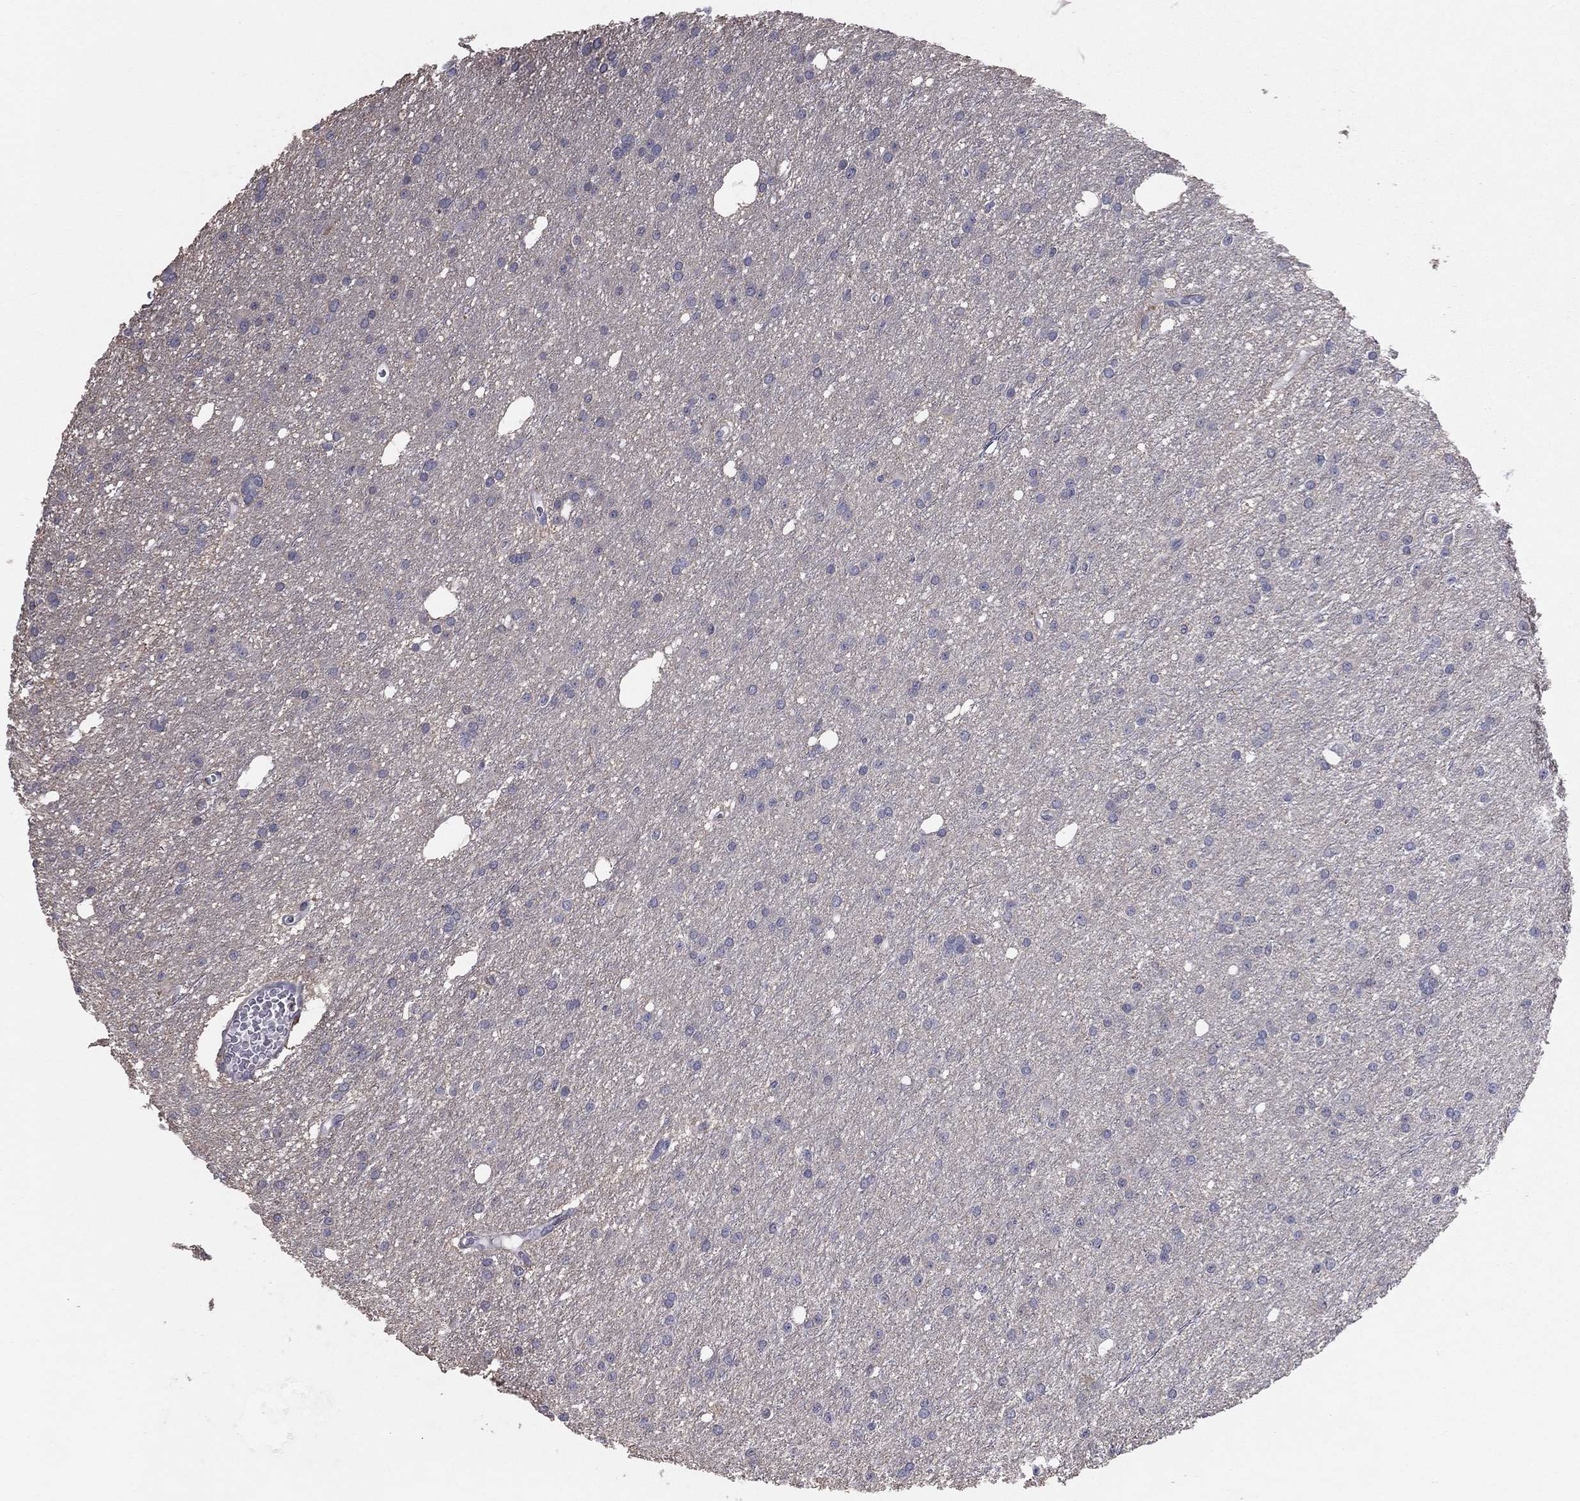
{"staining": {"intensity": "negative", "quantity": "none", "location": "none"}, "tissue": "glioma", "cell_type": "Tumor cells", "image_type": "cancer", "snomed": [{"axis": "morphology", "description": "Glioma, malignant, Low grade"}, {"axis": "topography", "description": "Brain"}], "caption": "Immunohistochemical staining of human glioma demonstrates no significant expression in tumor cells.", "gene": "PSTPIP1", "patient": {"sex": "male", "age": 27}}